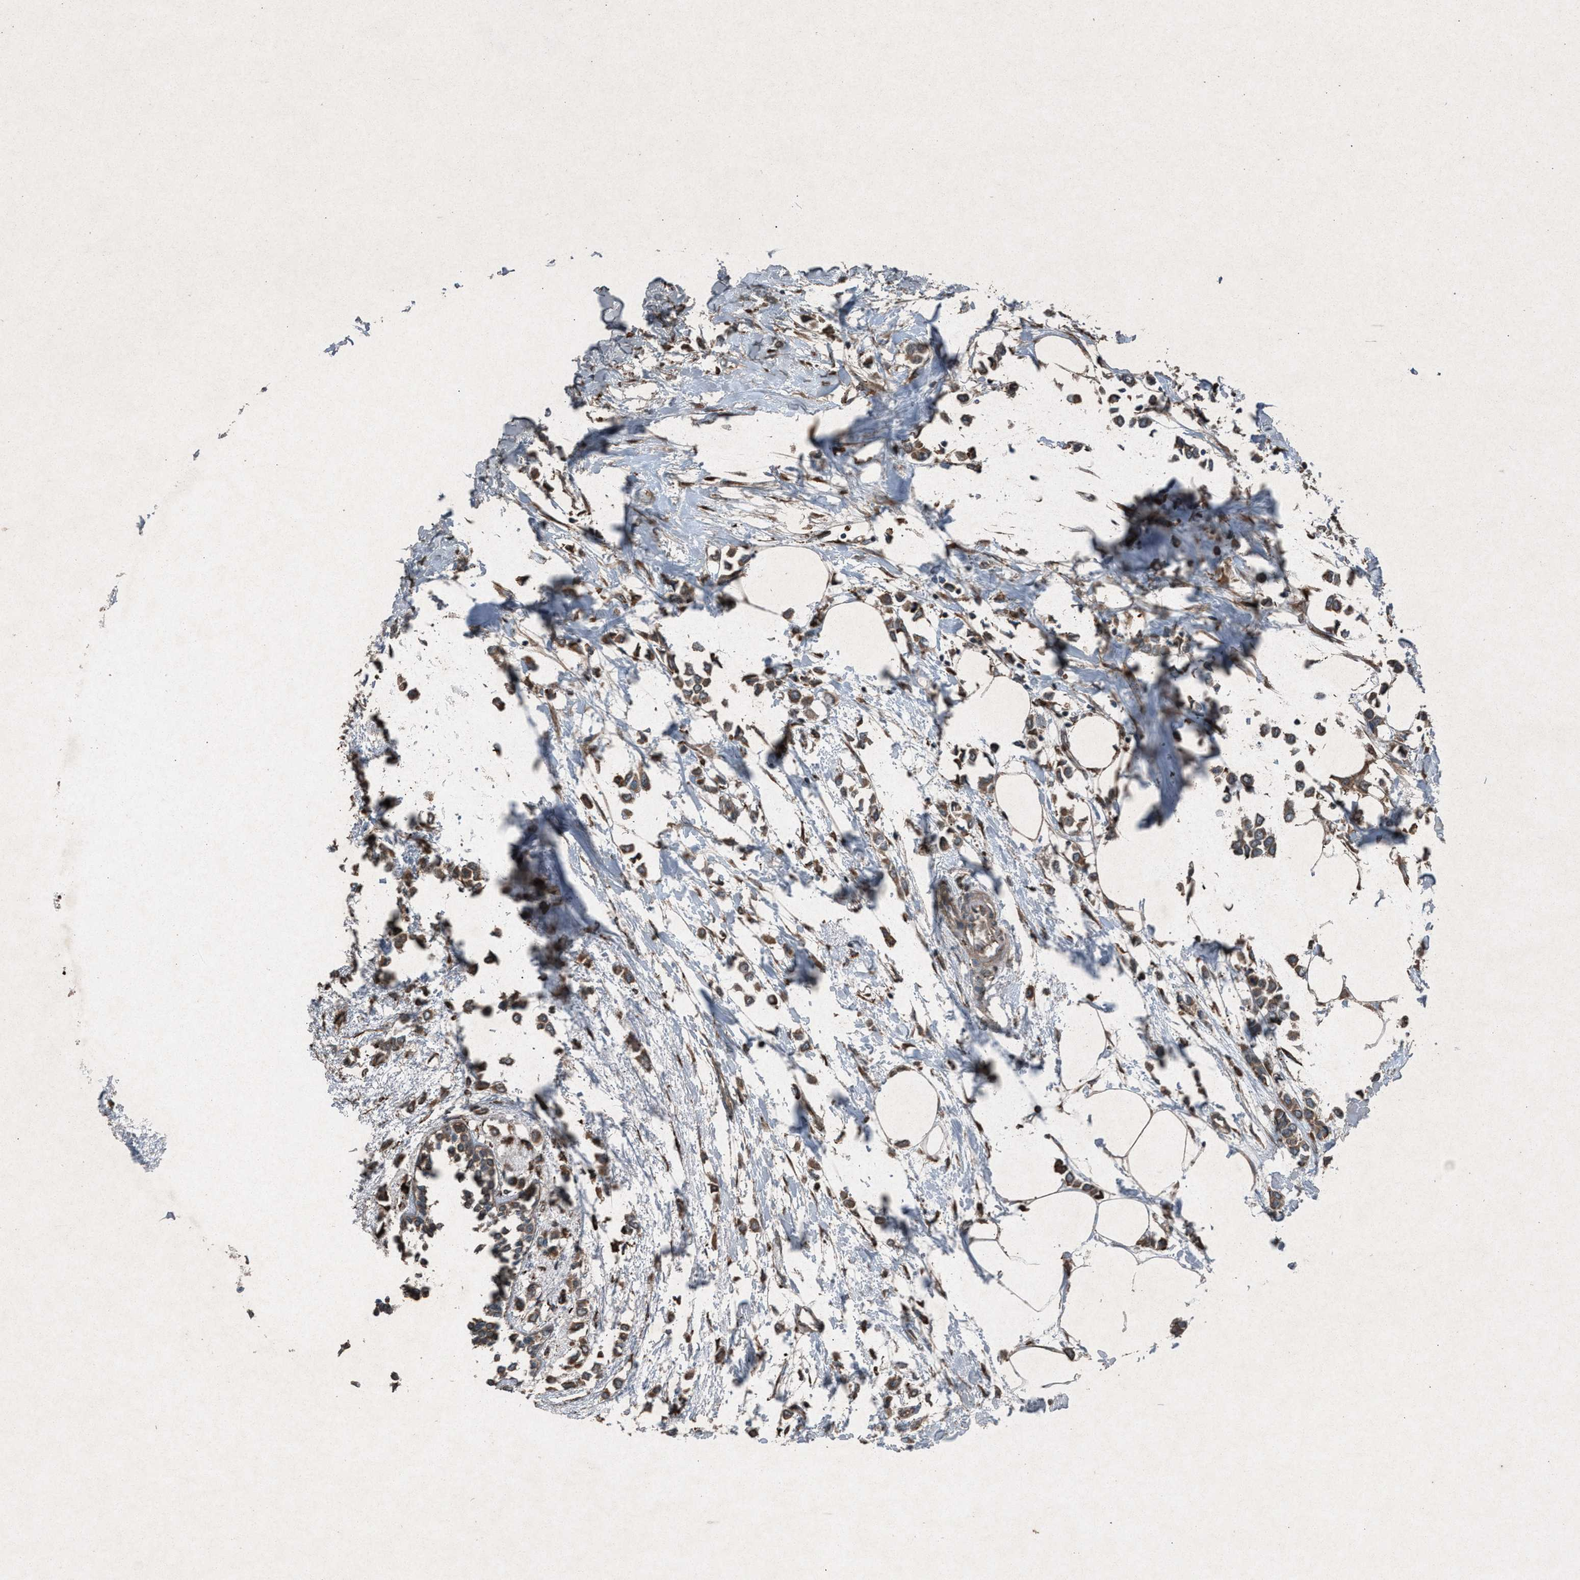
{"staining": {"intensity": "weak", "quantity": ">75%", "location": "cytoplasmic/membranous"}, "tissue": "breast cancer", "cell_type": "Tumor cells", "image_type": "cancer", "snomed": [{"axis": "morphology", "description": "Lobular carcinoma"}, {"axis": "topography", "description": "Breast"}], "caption": "Breast lobular carcinoma tissue demonstrates weak cytoplasmic/membranous staining in approximately >75% of tumor cells, visualized by immunohistochemistry.", "gene": "CALR", "patient": {"sex": "female", "age": 51}}